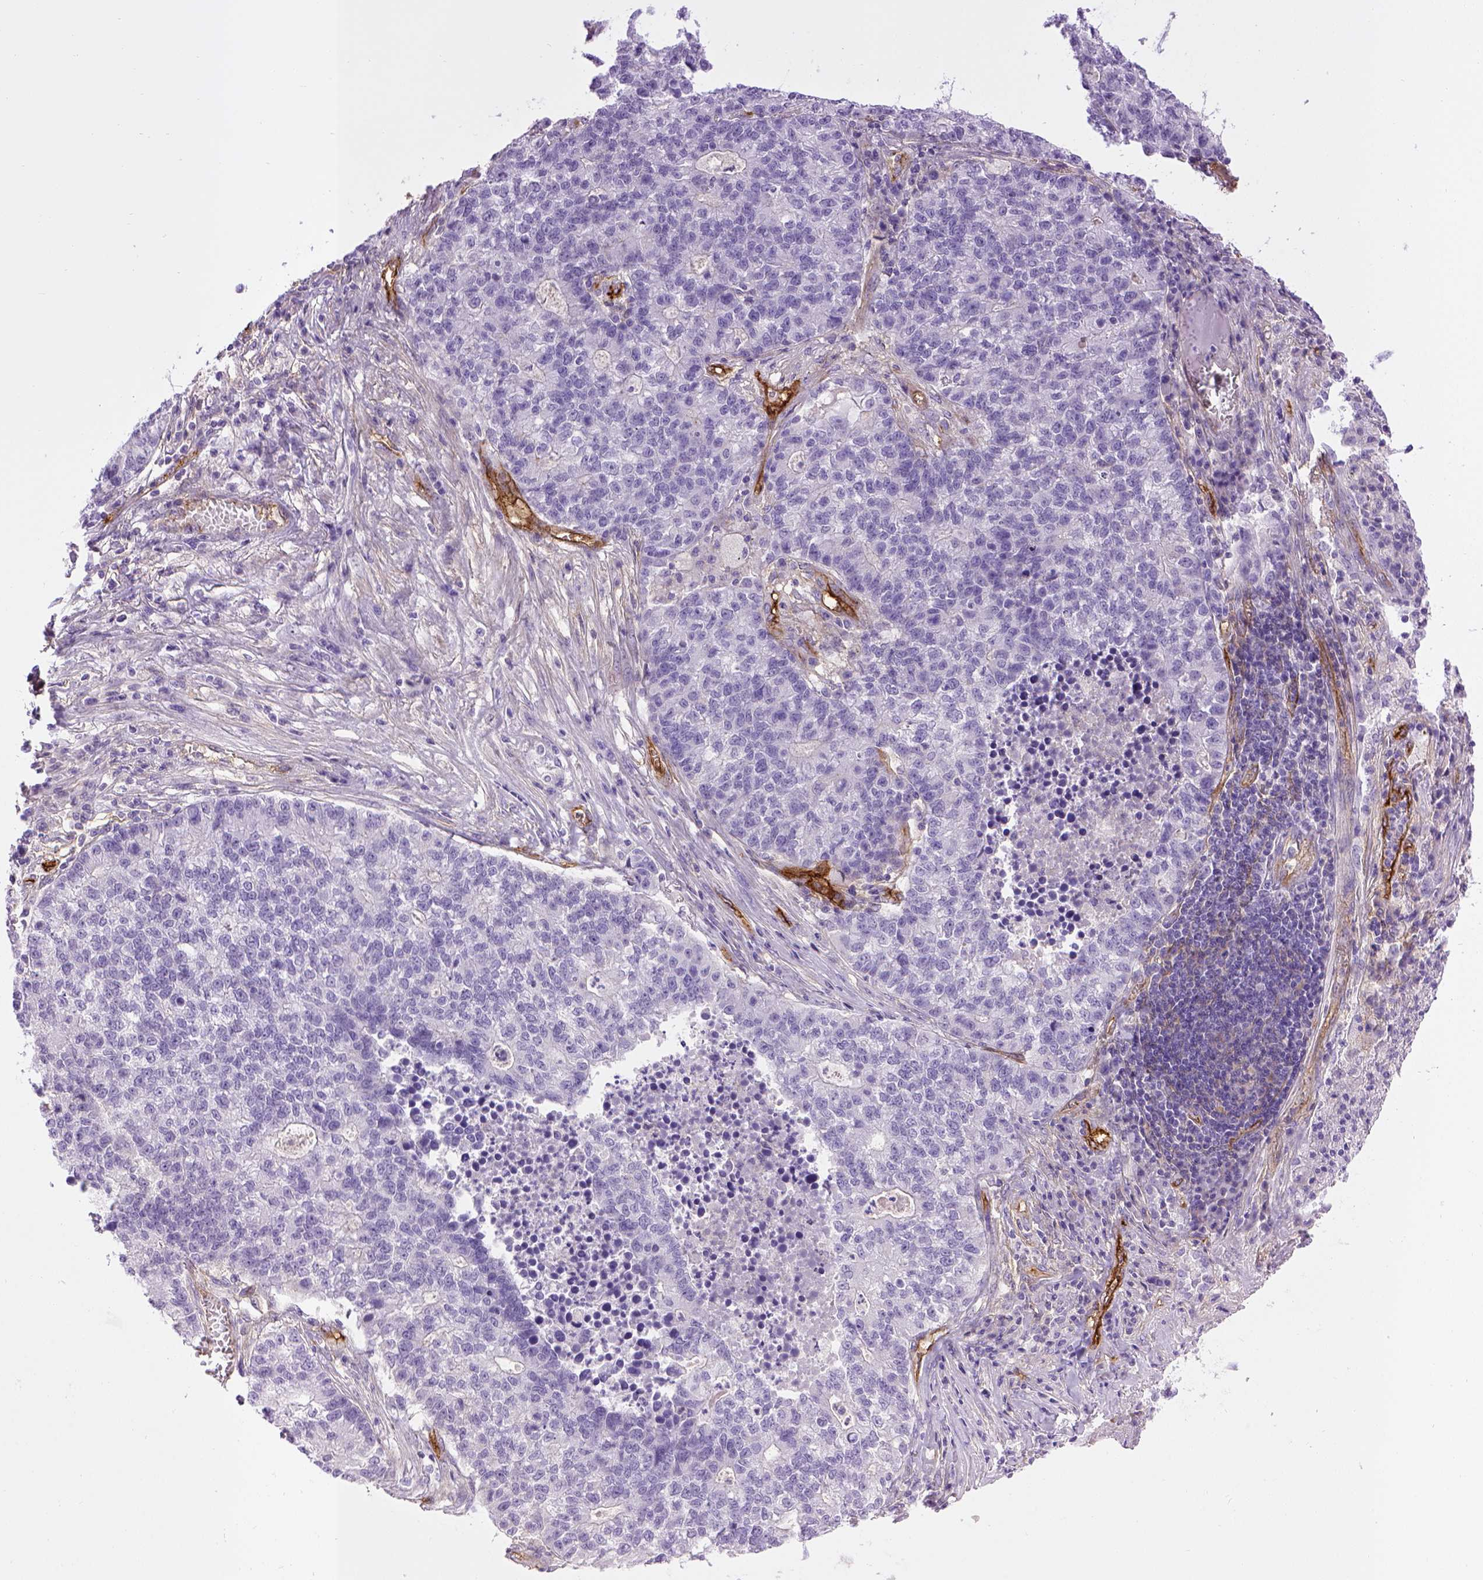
{"staining": {"intensity": "negative", "quantity": "none", "location": "none"}, "tissue": "lung cancer", "cell_type": "Tumor cells", "image_type": "cancer", "snomed": [{"axis": "morphology", "description": "Adenocarcinoma, NOS"}, {"axis": "topography", "description": "Lung"}], "caption": "This is an immunohistochemistry micrograph of human lung adenocarcinoma. There is no expression in tumor cells.", "gene": "ENG", "patient": {"sex": "male", "age": 57}}